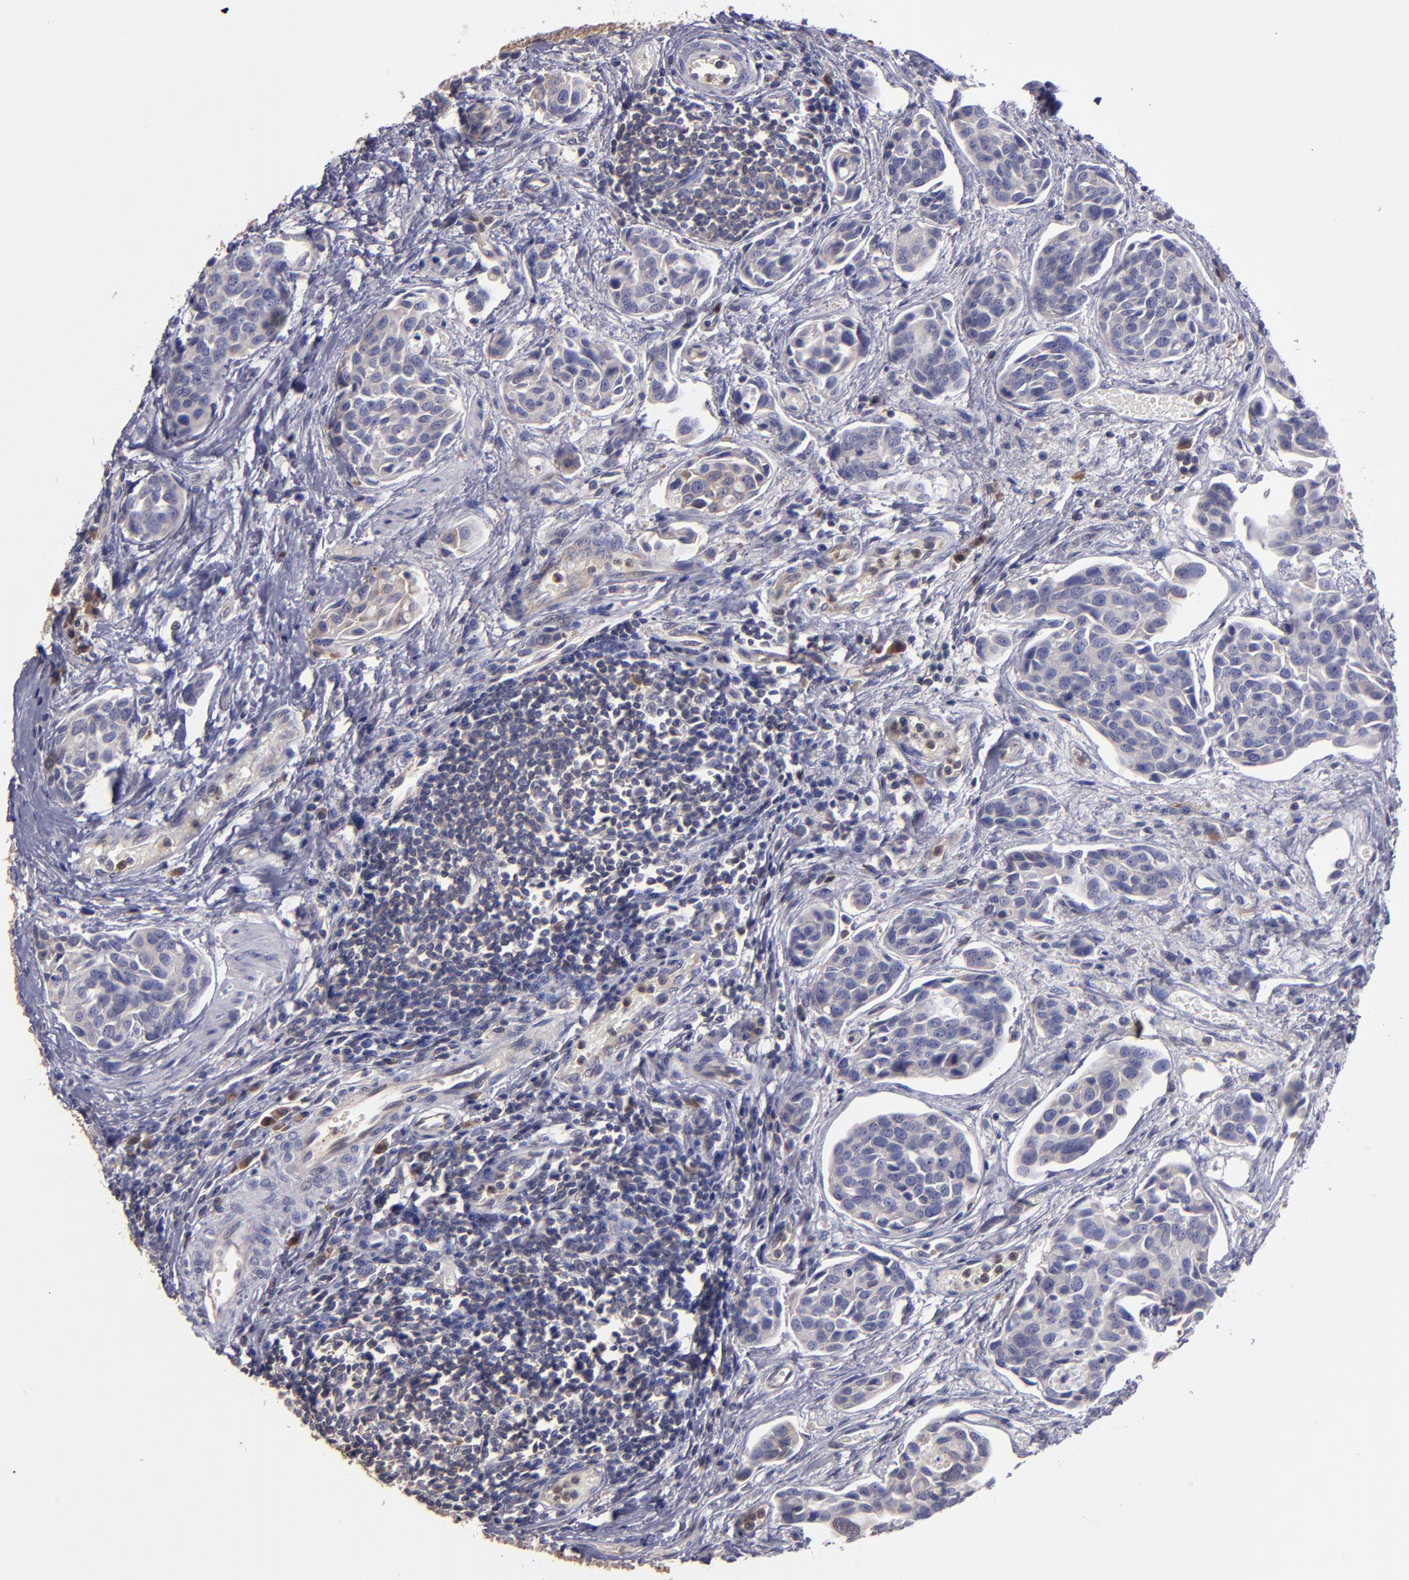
{"staining": {"intensity": "weak", "quantity": "<25%", "location": "cytoplasmic/membranous"}, "tissue": "urothelial cancer", "cell_type": "Tumor cells", "image_type": "cancer", "snomed": [{"axis": "morphology", "description": "Urothelial carcinoma, High grade"}, {"axis": "topography", "description": "Urinary bladder"}], "caption": "A histopathology image of human high-grade urothelial carcinoma is negative for staining in tumor cells.", "gene": "CARS1", "patient": {"sex": "male", "age": 78}}